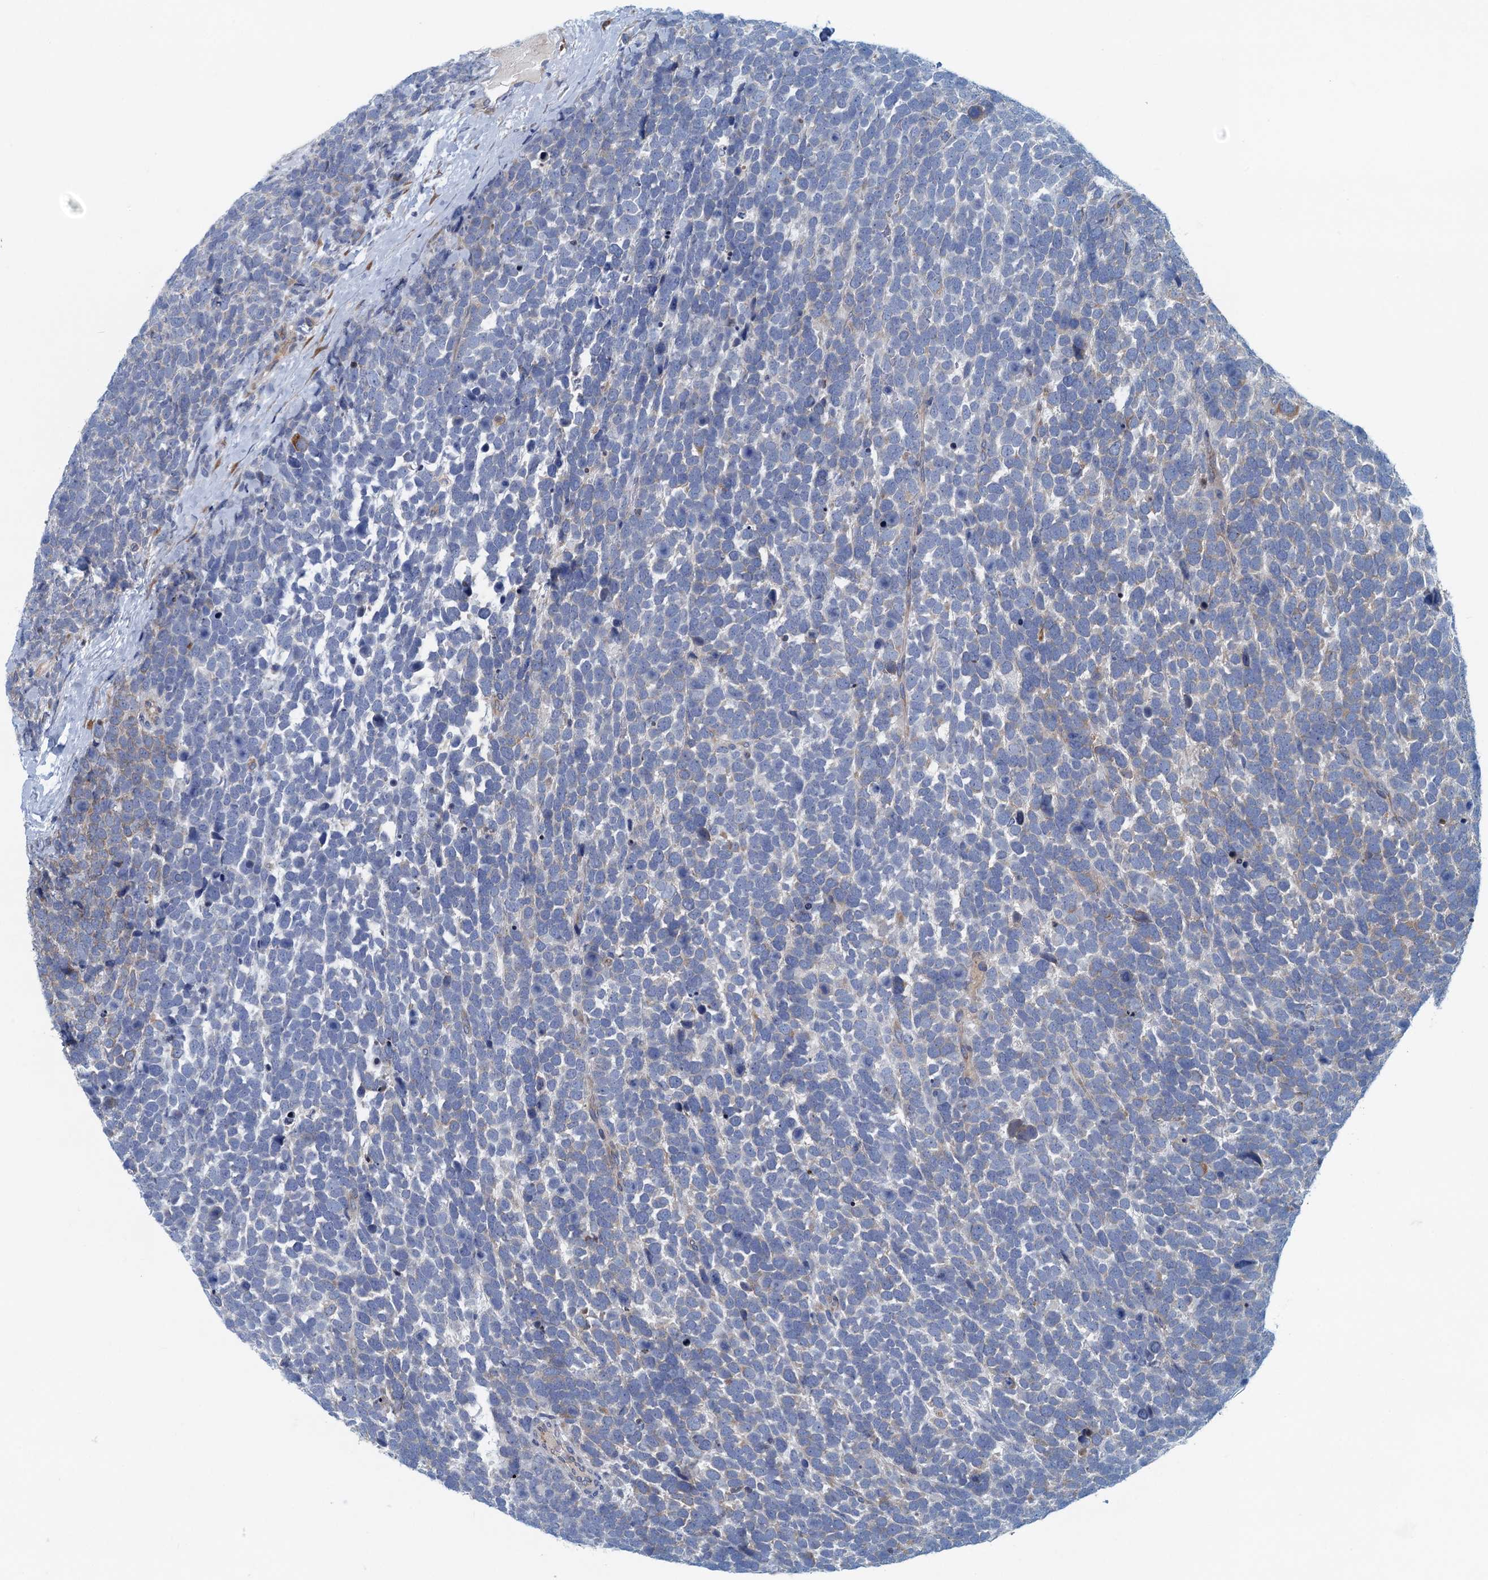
{"staining": {"intensity": "negative", "quantity": "none", "location": "none"}, "tissue": "urothelial cancer", "cell_type": "Tumor cells", "image_type": "cancer", "snomed": [{"axis": "morphology", "description": "Urothelial carcinoma, High grade"}, {"axis": "topography", "description": "Urinary bladder"}], "caption": "Urothelial cancer was stained to show a protein in brown. There is no significant positivity in tumor cells.", "gene": "MYDGF", "patient": {"sex": "female", "age": 82}}